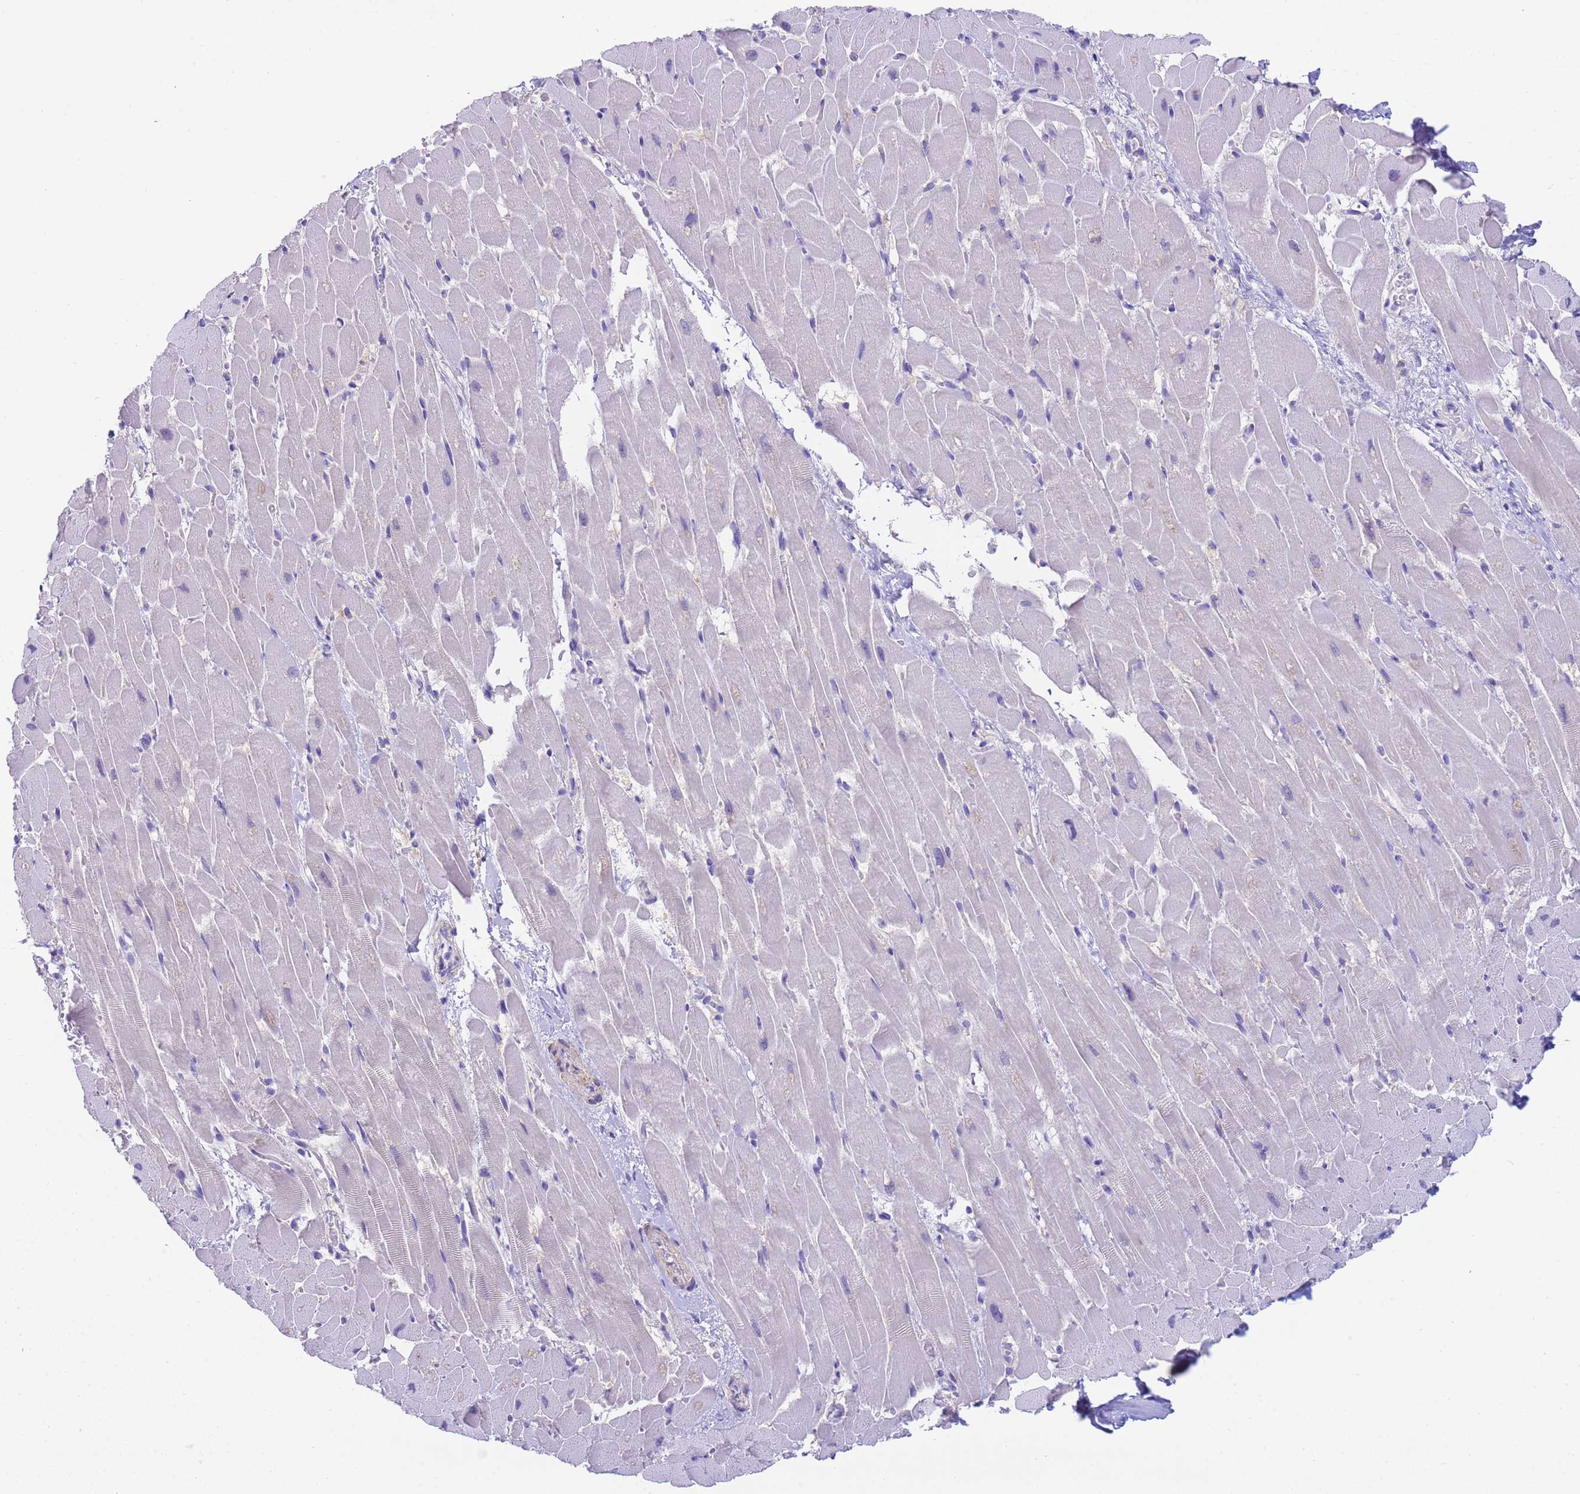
{"staining": {"intensity": "weak", "quantity": "<25%", "location": "cytoplasmic/membranous"}, "tissue": "heart muscle", "cell_type": "Cardiomyocytes", "image_type": "normal", "snomed": [{"axis": "morphology", "description": "Normal tissue, NOS"}, {"axis": "topography", "description": "Heart"}], "caption": "High power microscopy histopathology image of an immunohistochemistry (IHC) image of benign heart muscle, revealing no significant positivity in cardiomyocytes. Brightfield microscopy of IHC stained with DAB (3,3'-diaminobenzidine) (brown) and hematoxylin (blue), captured at high magnification.", "gene": "USP38", "patient": {"sex": "male", "age": 37}}